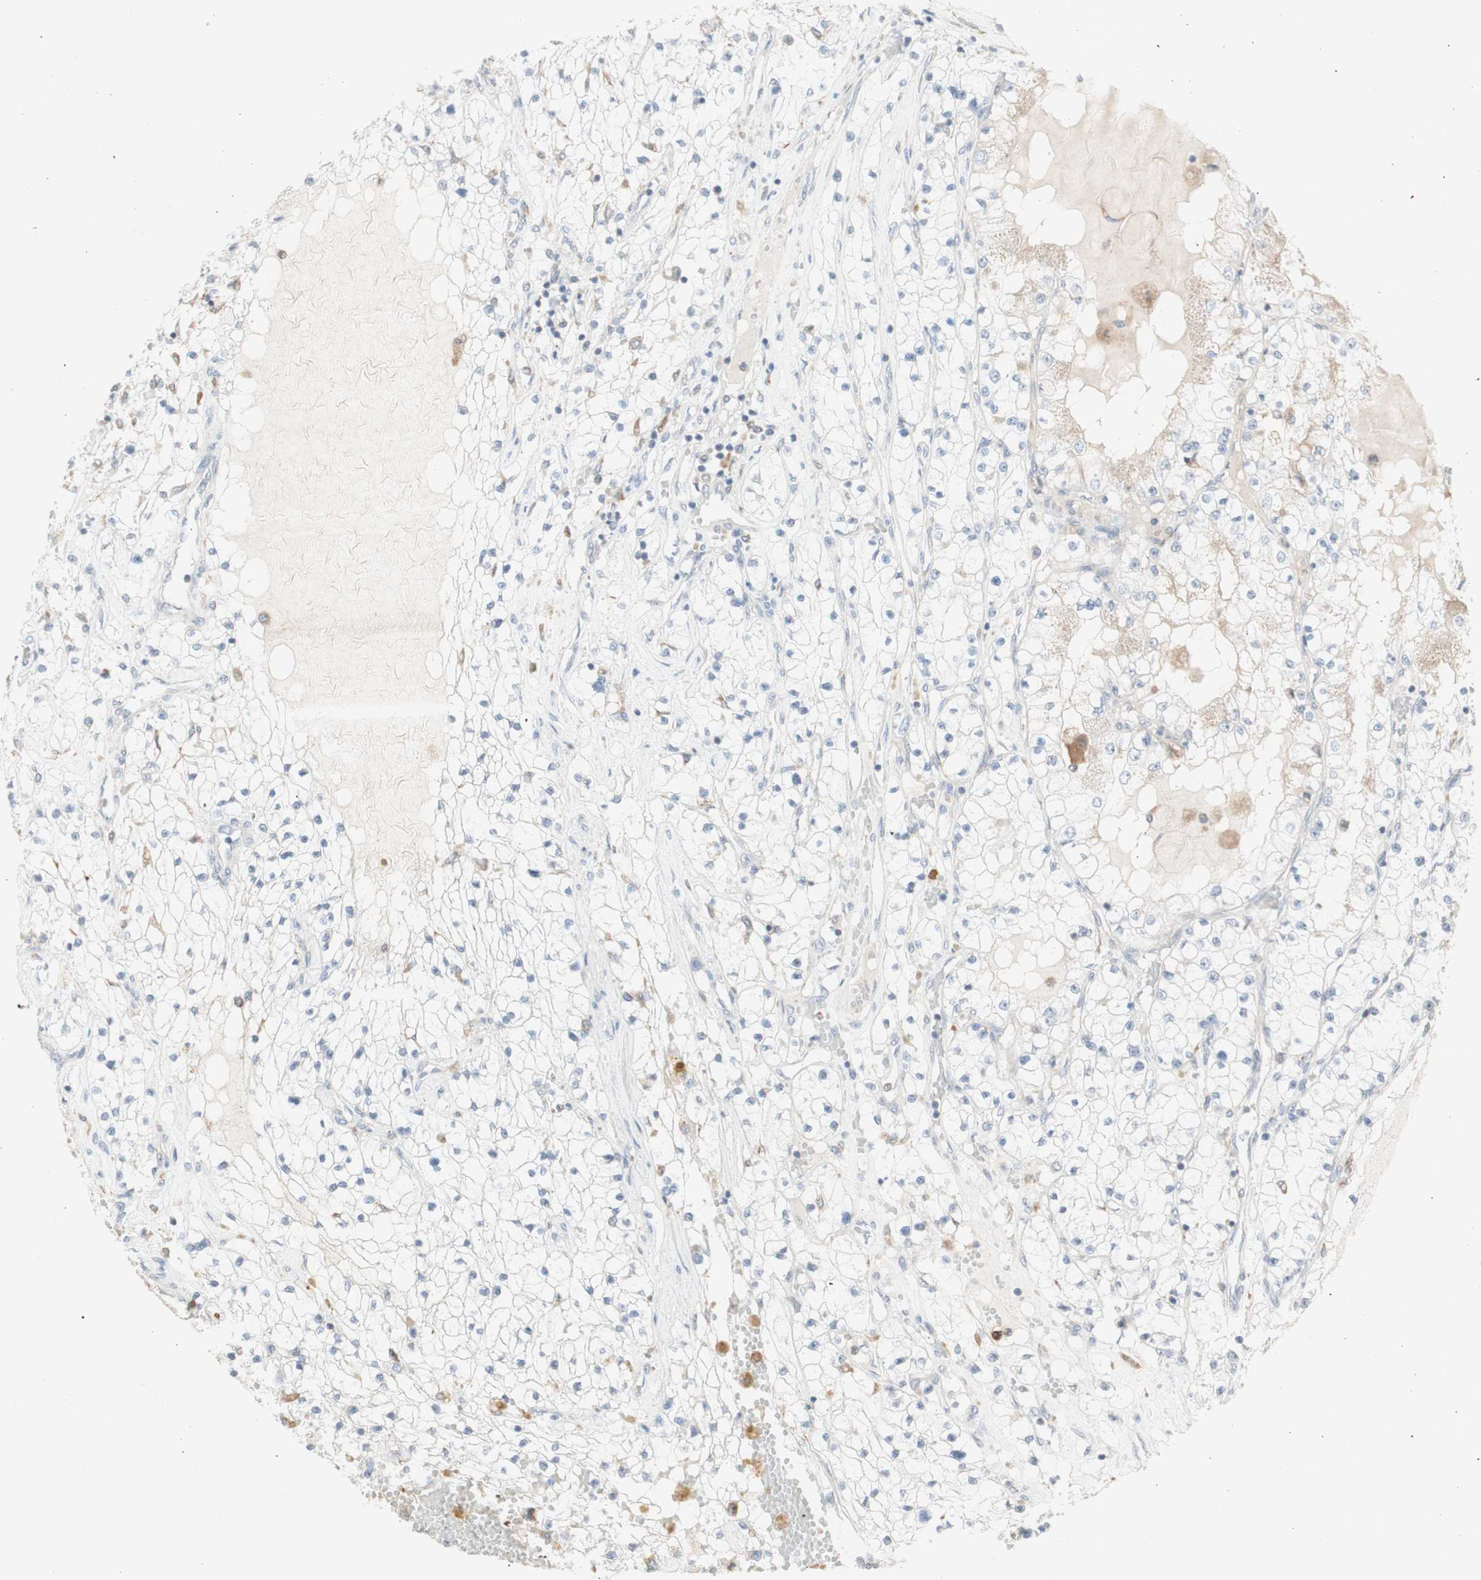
{"staining": {"intensity": "negative", "quantity": "none", "location": "none"}, "tissue": "renal cancer", "cell_type": "Tumor cells", "image_type": "cancer", "snomed": [{"axis": "morphology", "description": "Adenocarcinoma, NOS"}, {"axis": "topography", "description": "Kidney"}], "caption": "Renal cancer was stained to show a protein in brown. There is no significant positivity in tumor cells.", "gene": "ATP6V1B1", "patient": {"sex": "male", "age": 68}}